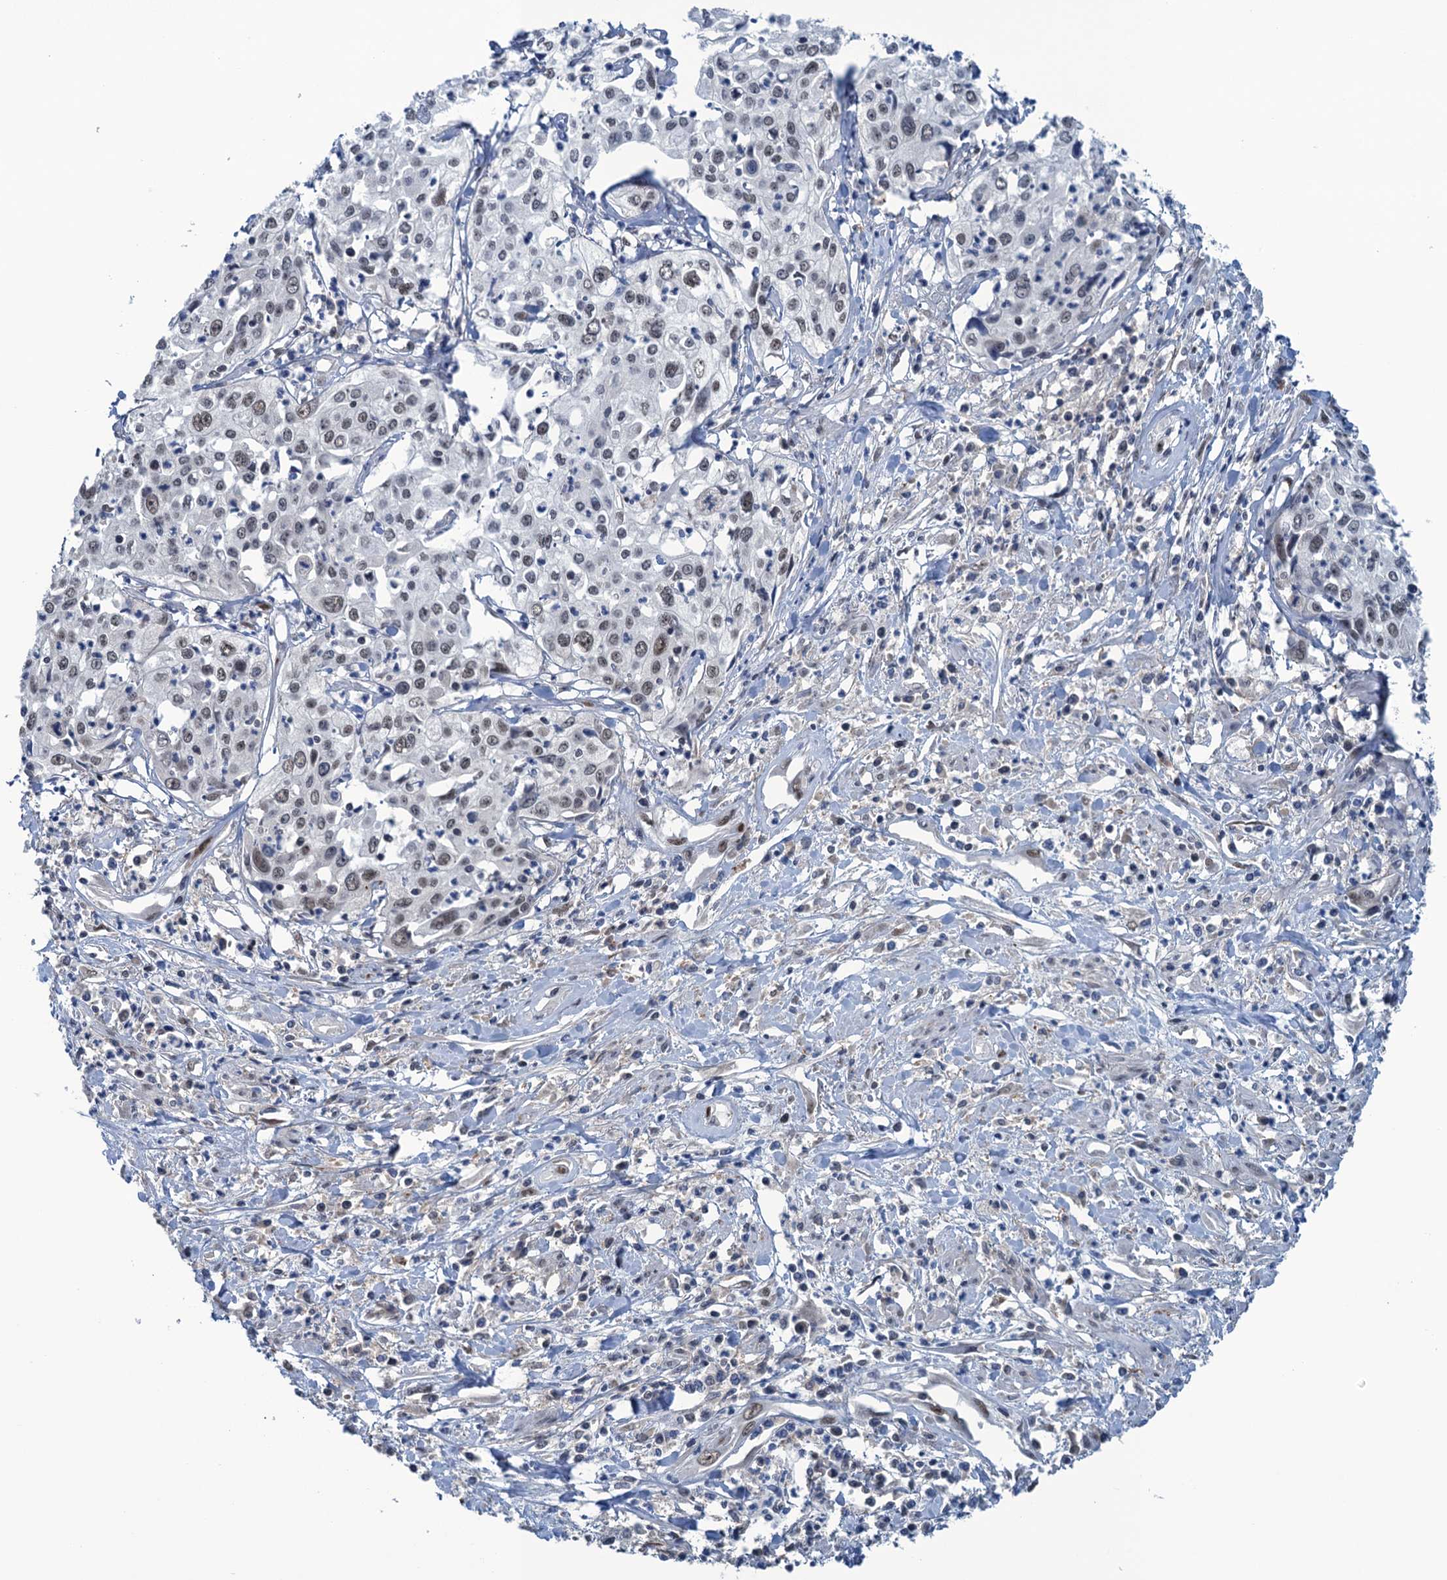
{"staining": {"intensity": "moderate", "quantity": ">75%", "location": "nuclear"}, "tissue": "cervical cancer", "cell_type": "Tumor cells", "image_type": "cancer", "snomed": [{"axis": "morphology", "description": "Squamous cell carcinoma, NOS"}, {"axis": "topography", "description": "Cervix"}], "caption": "Cervical cancer stained with IHC shows moderate nuclear positivity in approximately >75% of tumor cells.", "gene": "SAE1", "patient": {"sex": "female", "age": 31}}